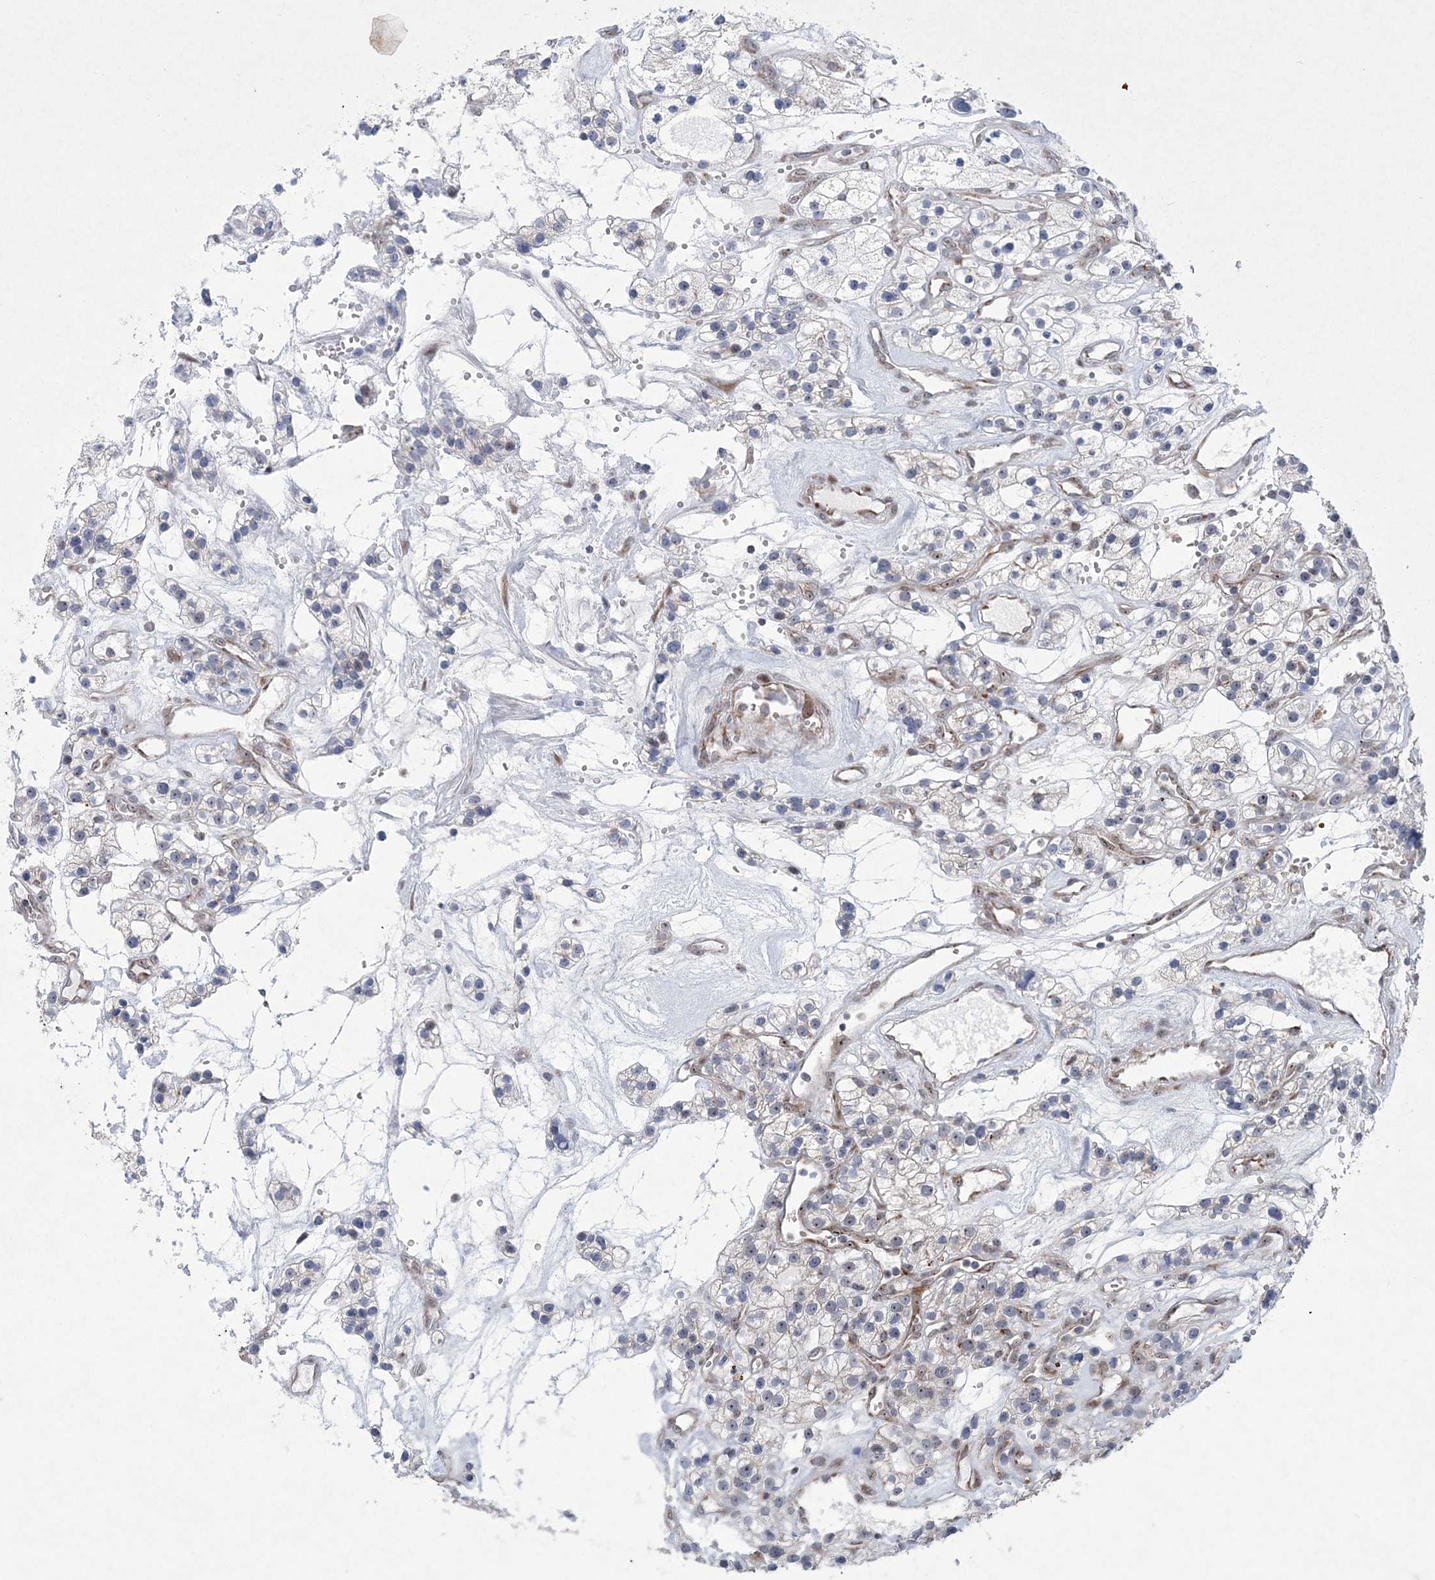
{"staining": {"intensity": "weak", "quantity": "<25%", "location": "cytoplasmic/membranous"}, "tissue": "renal cancer", "cell_type": "Tumor cells", "image_type": "cancer", "snomed": [{"axis": "morphology", "description": "Adenocarcinoma, NOS"}, {"axis": "topography", "description": "Kidney"}], "caption": "Protein analysis of renal adenocarcinoma displays no significant positivity in tumor cells.", "gene": "CES4A", "patient": {"sex": "female", "age": 57}}